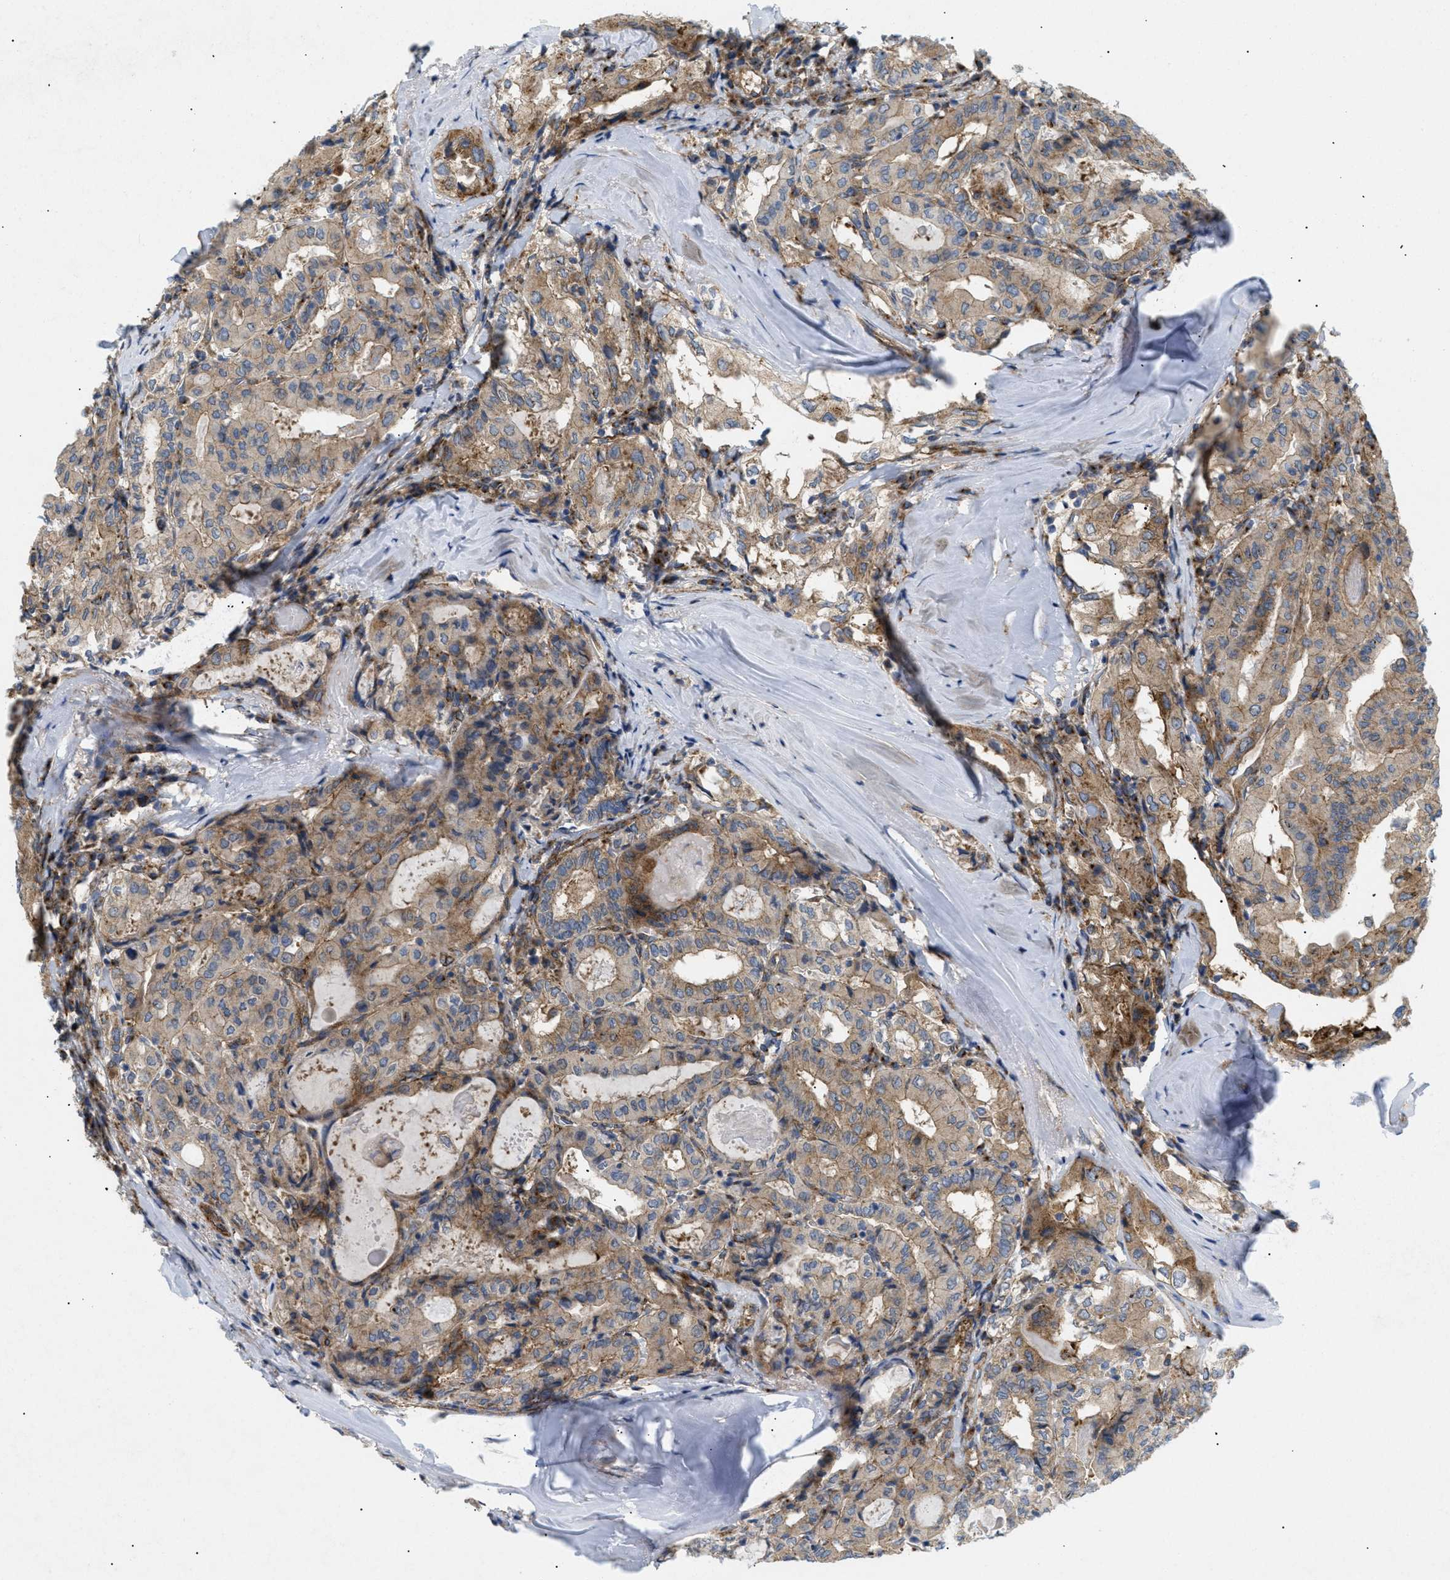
{"staining": {"intensity": "moderate", "quantity": ">75%", "location": "cytoplasmic/membranous"}, "tissue": "thyroid cancer", "cell_type": "Tumor cells", "image_type": "cancer", "snomed": [{"axis": "morphology", "description": "Papillary adenocarcinoma, NOS"}, {"axis": "topography", "description": "Thyroid gland"}], "caption": "IHC photomicrograph of papillary adenocarcinoma (thyroid) stained for a protein (brown), which demonstrates medium levels of moderate cytoplasmic/membranous expression in about >75% of tumor cells.", "gene": "DCTN4", "patient": {"sex": "female", "age": 42}}